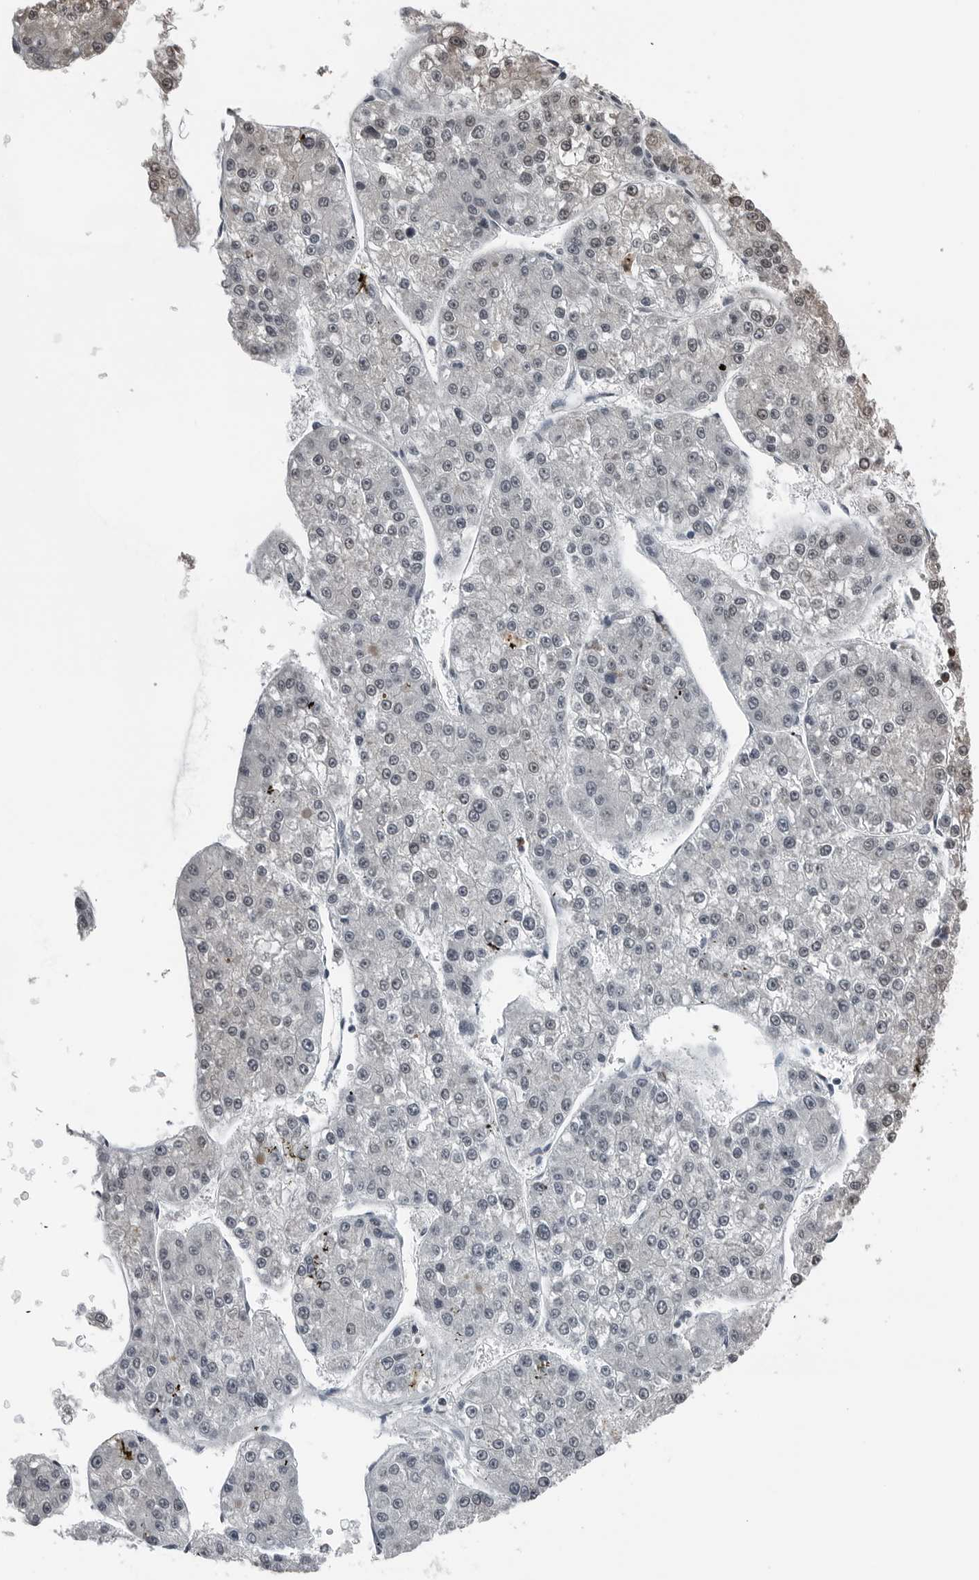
{"staining": {"intensity": "weak", "quantity": "<25%", "location": "nuclear"}, "tissue": "liver cancer", "cell_type": "Tumor cells", "image_type": "cancer", "snomed": [{"axis": "morphology", "description": "Carcinoma, Hepatocellular, NOS"}, {"axis": "topography", "description": "Liver"}], "caption": "This is an immunohistochemistry histopathology image of human hepatocellular carcinoma (liver). There is no expression in tumor cells.", "gene": "AKR1A1", "patient": {"sex": "female", "age": 73}}